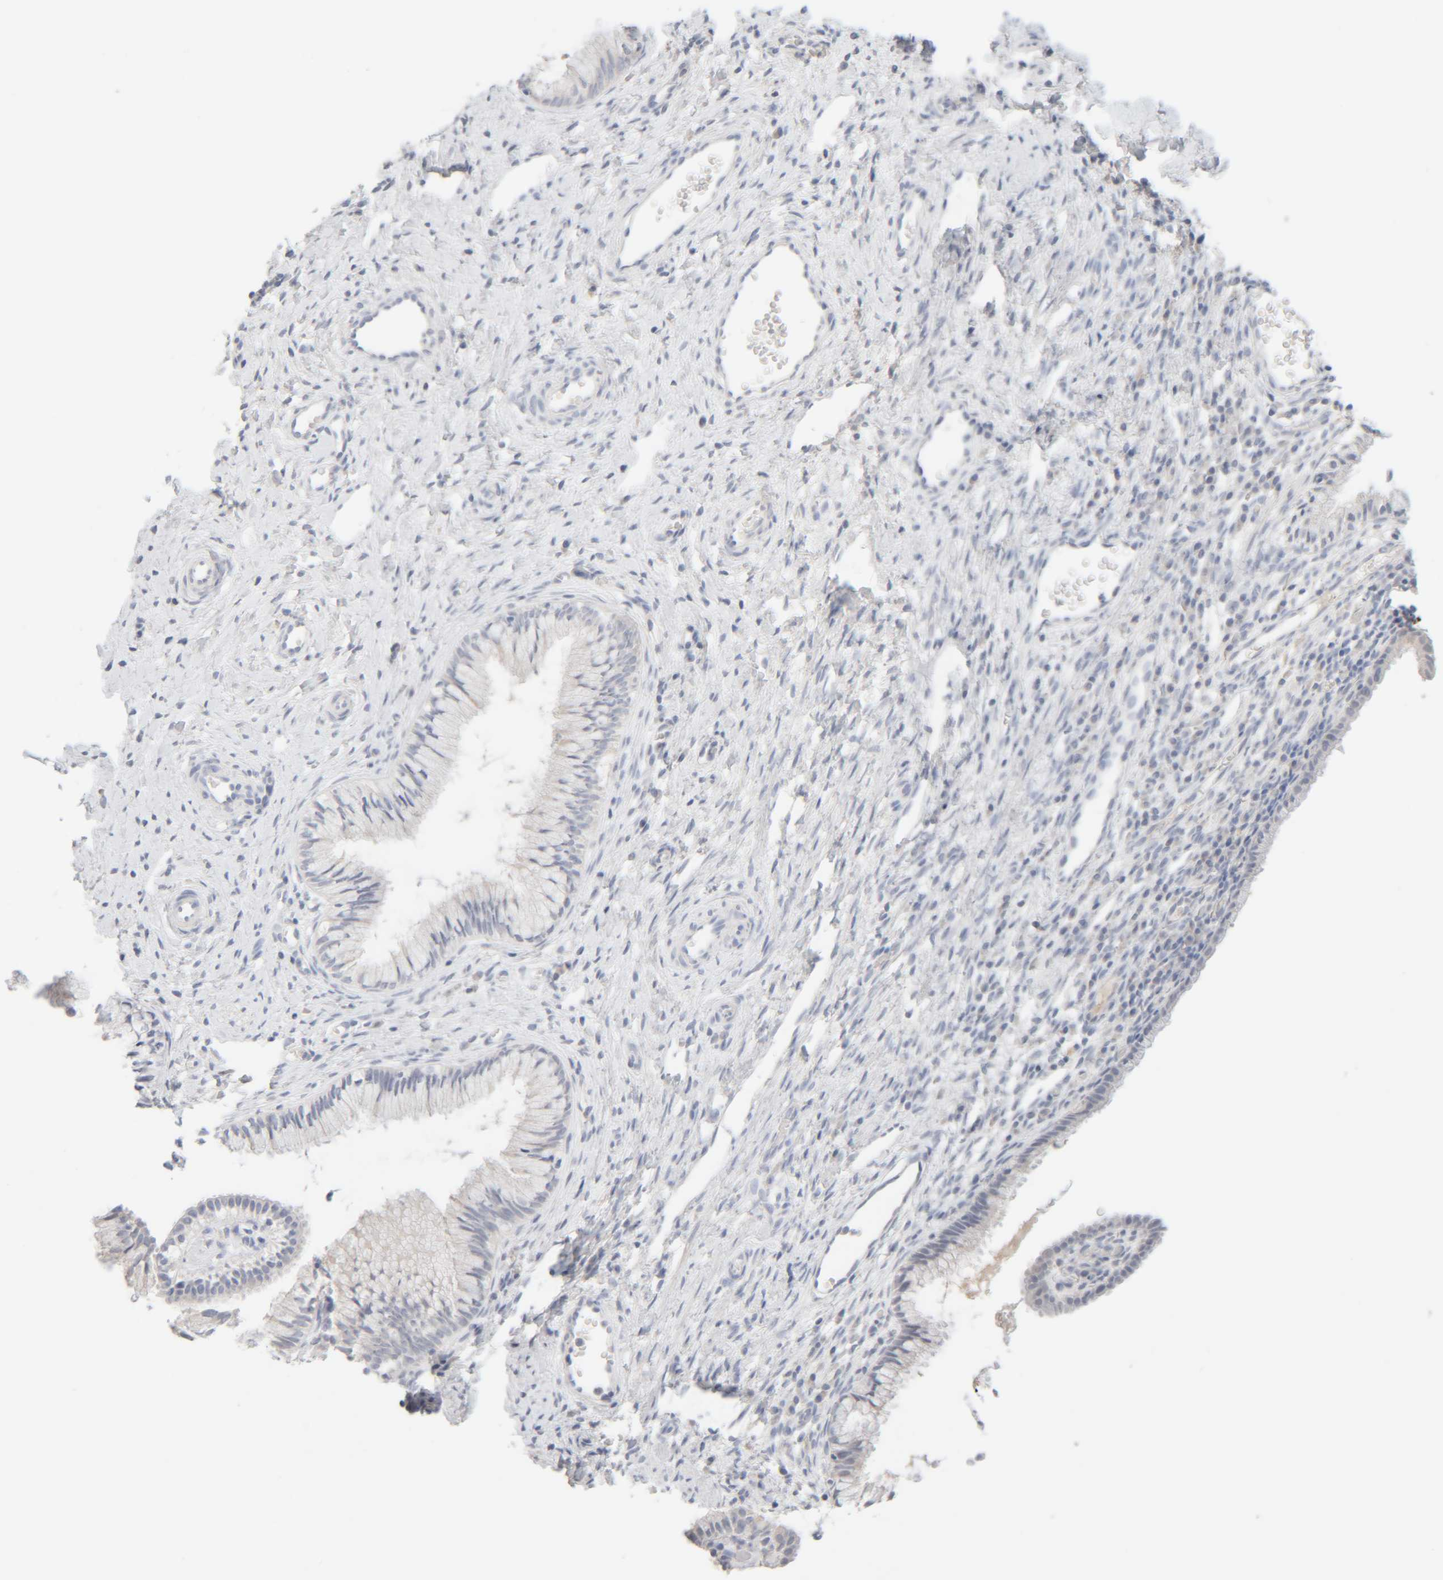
{"staining": {"intensity": "negative", "quantity": "none", "location": "none"}, "tissue": "cervix", "cell_type": "Glandular cells", "image_type": "normal", "snomed": [{"axis": "morphology", "description": "Normal tissue, NOS"}, {"axis": "topography", "description": "Cervix"}], "caption": "Cervix was stained to show a protein in brown. There is no significant staining in glandular cells. (Brightfield microscopy of DAB (3,3'-diaminobenzidine) immunohistochemistry at high magnification).", "gene": "RIDA", "patient": {"sex": "female", "age": 27}}